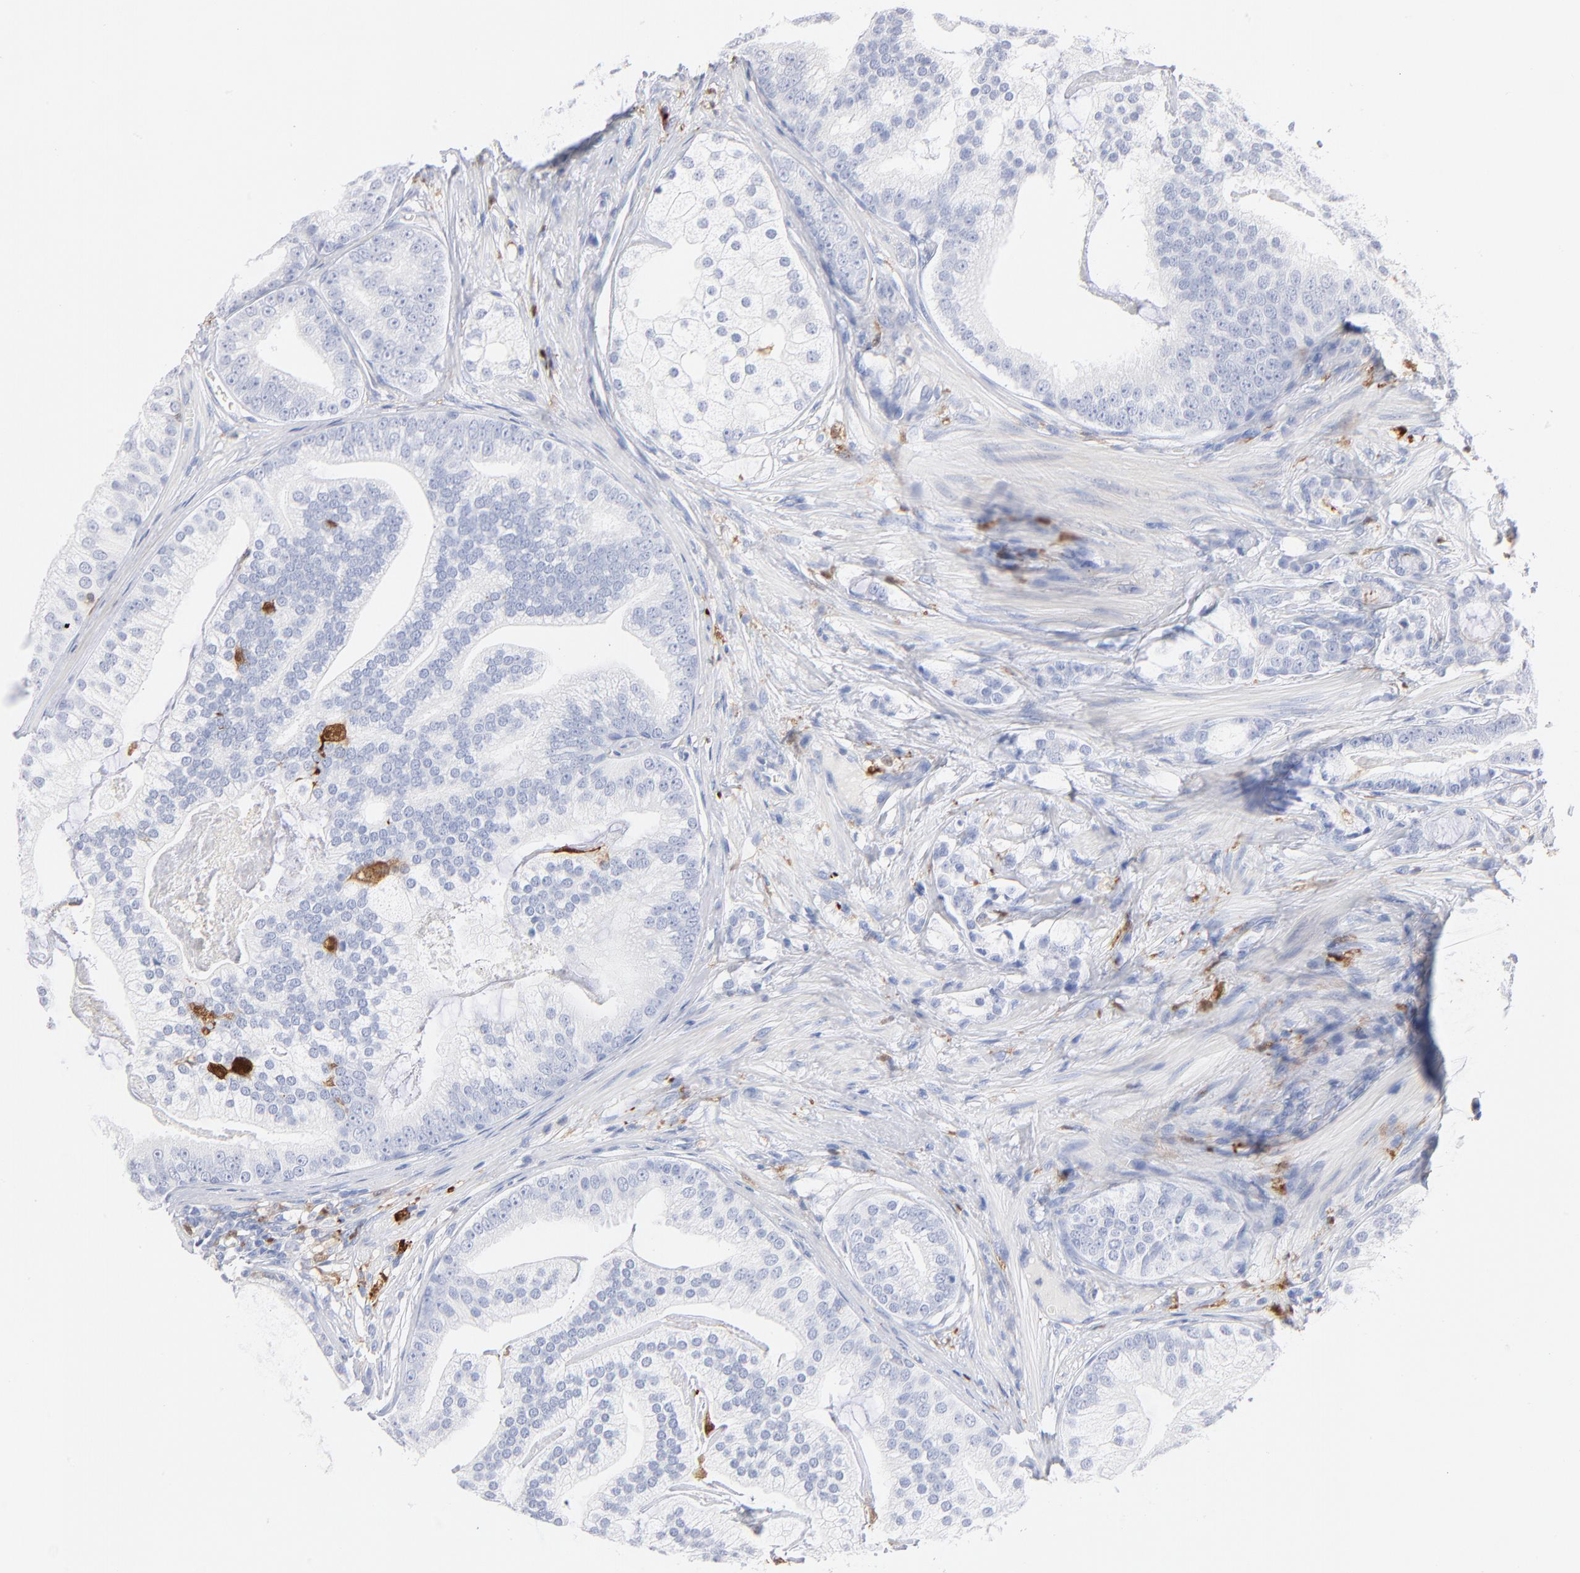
{"staining": {"intensity": "negative", "quantity": "none", "location": "none"}, "tissue": "prostate cancer", "cell_type": "Tumor cells", "image_type": "cancer", "snomed": [{"axis": "morphology", "description": "Adenocarcinoma, Low grade"}, {"axis": "topography", "description": "Prostate"}], "caption": "Low-grade adenocarcinoma (prostate) stained for a protein using immunohistochemistry reveals no expression tumor cells.", "gene": "IFIT2", "patient": {"sex": "male", "age": 58}}